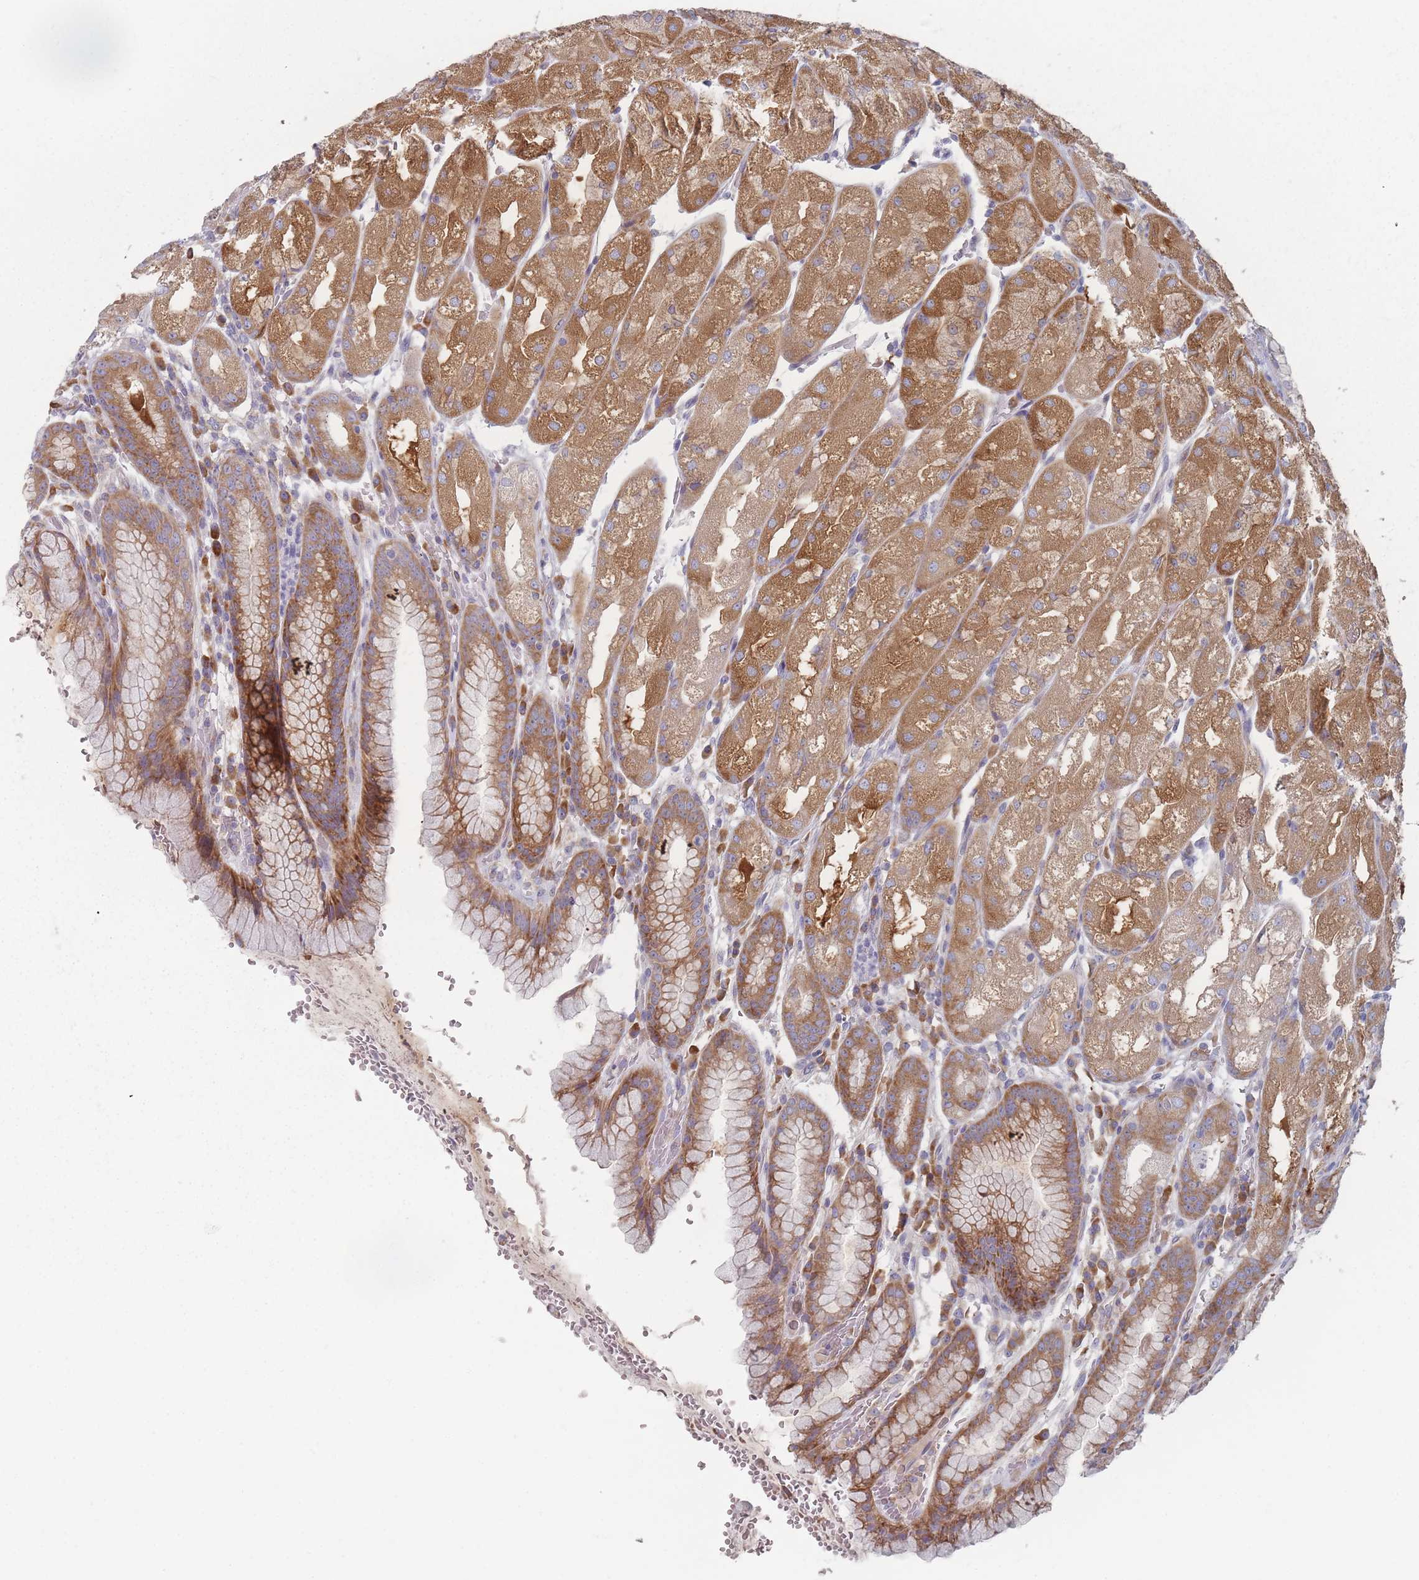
{"staining": {"intensity": "moderate", "quantity": ">75%", "location": "cytoplasmic/membranous"}, "tissue": "stomach", "cell_type": "Glandular cells", "image_type": "normal", "snomed": [{"axis": "morphology", "description": "Normal tissue, NOS"}, {"axis": "topography", "description": "Stomach, upper"}], "caption": "Immunohistochemical staining of benign stomach displays >75% levels of moderate cytoplasmic/membranous protein expression in about >75% of glandular cells.", "gene": "CACNG5", "patient": {"sex": "male", "age": 52}}